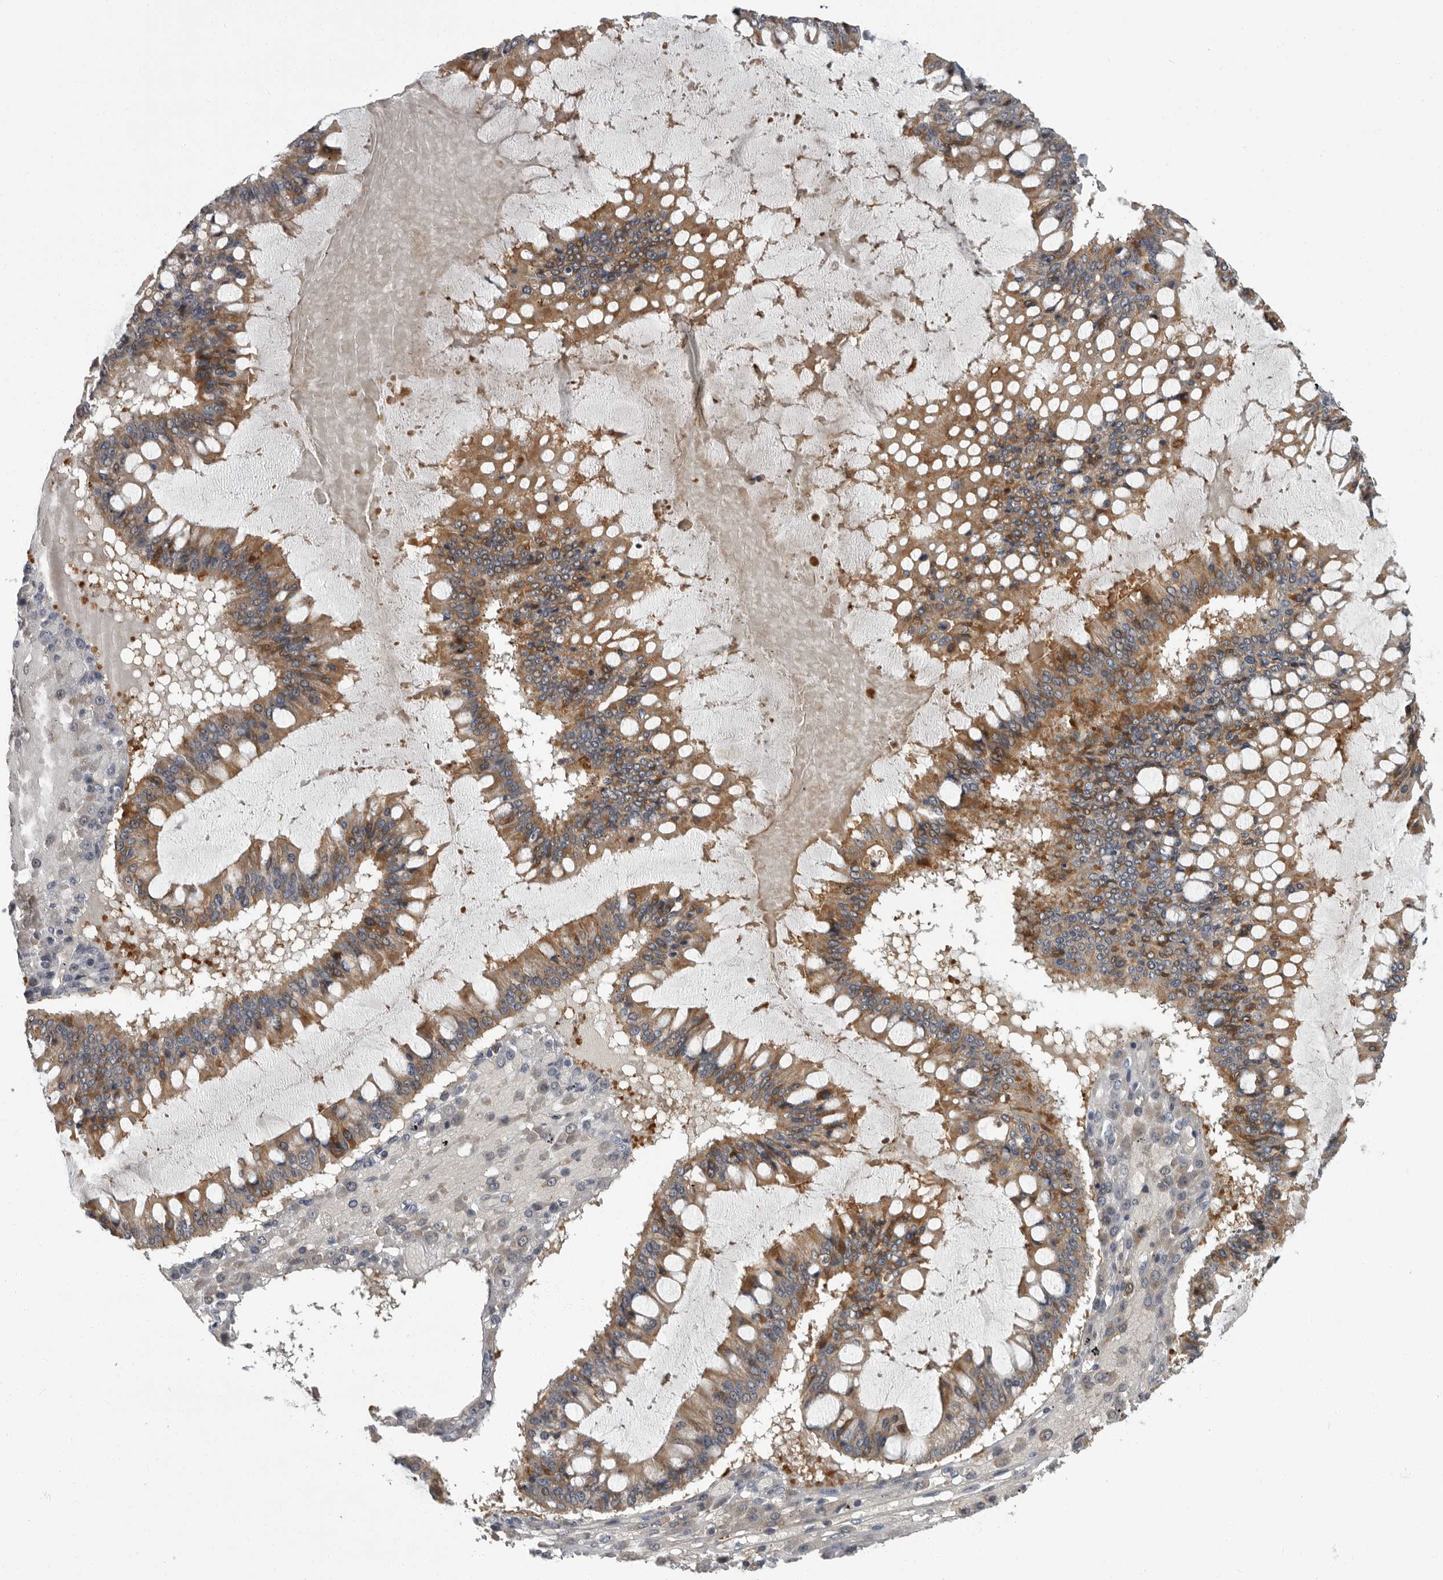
{"staining": {"intensity": "moderate", "quantity": ">75%", "location": "cytoplasmic/membranous"}, "tissue": "ovarian cancer", "cell_type": "Tumor cells", "image_type": "cancer", "snomed": [{"axis": "morphology", "description": "Cystadenocarcinoma, mucinous, NOS"}, {"axis": "topography", "description": "Ovary"}], "caption": "The photomicrograph displays a brown stain indicating the presence of a protein in the cytoplasmic/membranous of tumor cells in ovarian mucinous cystadenocarcinoma. Nuclei are stained in blue.", "gene": "PDE7A", "patient": {"sex": "female", "age": 73}}